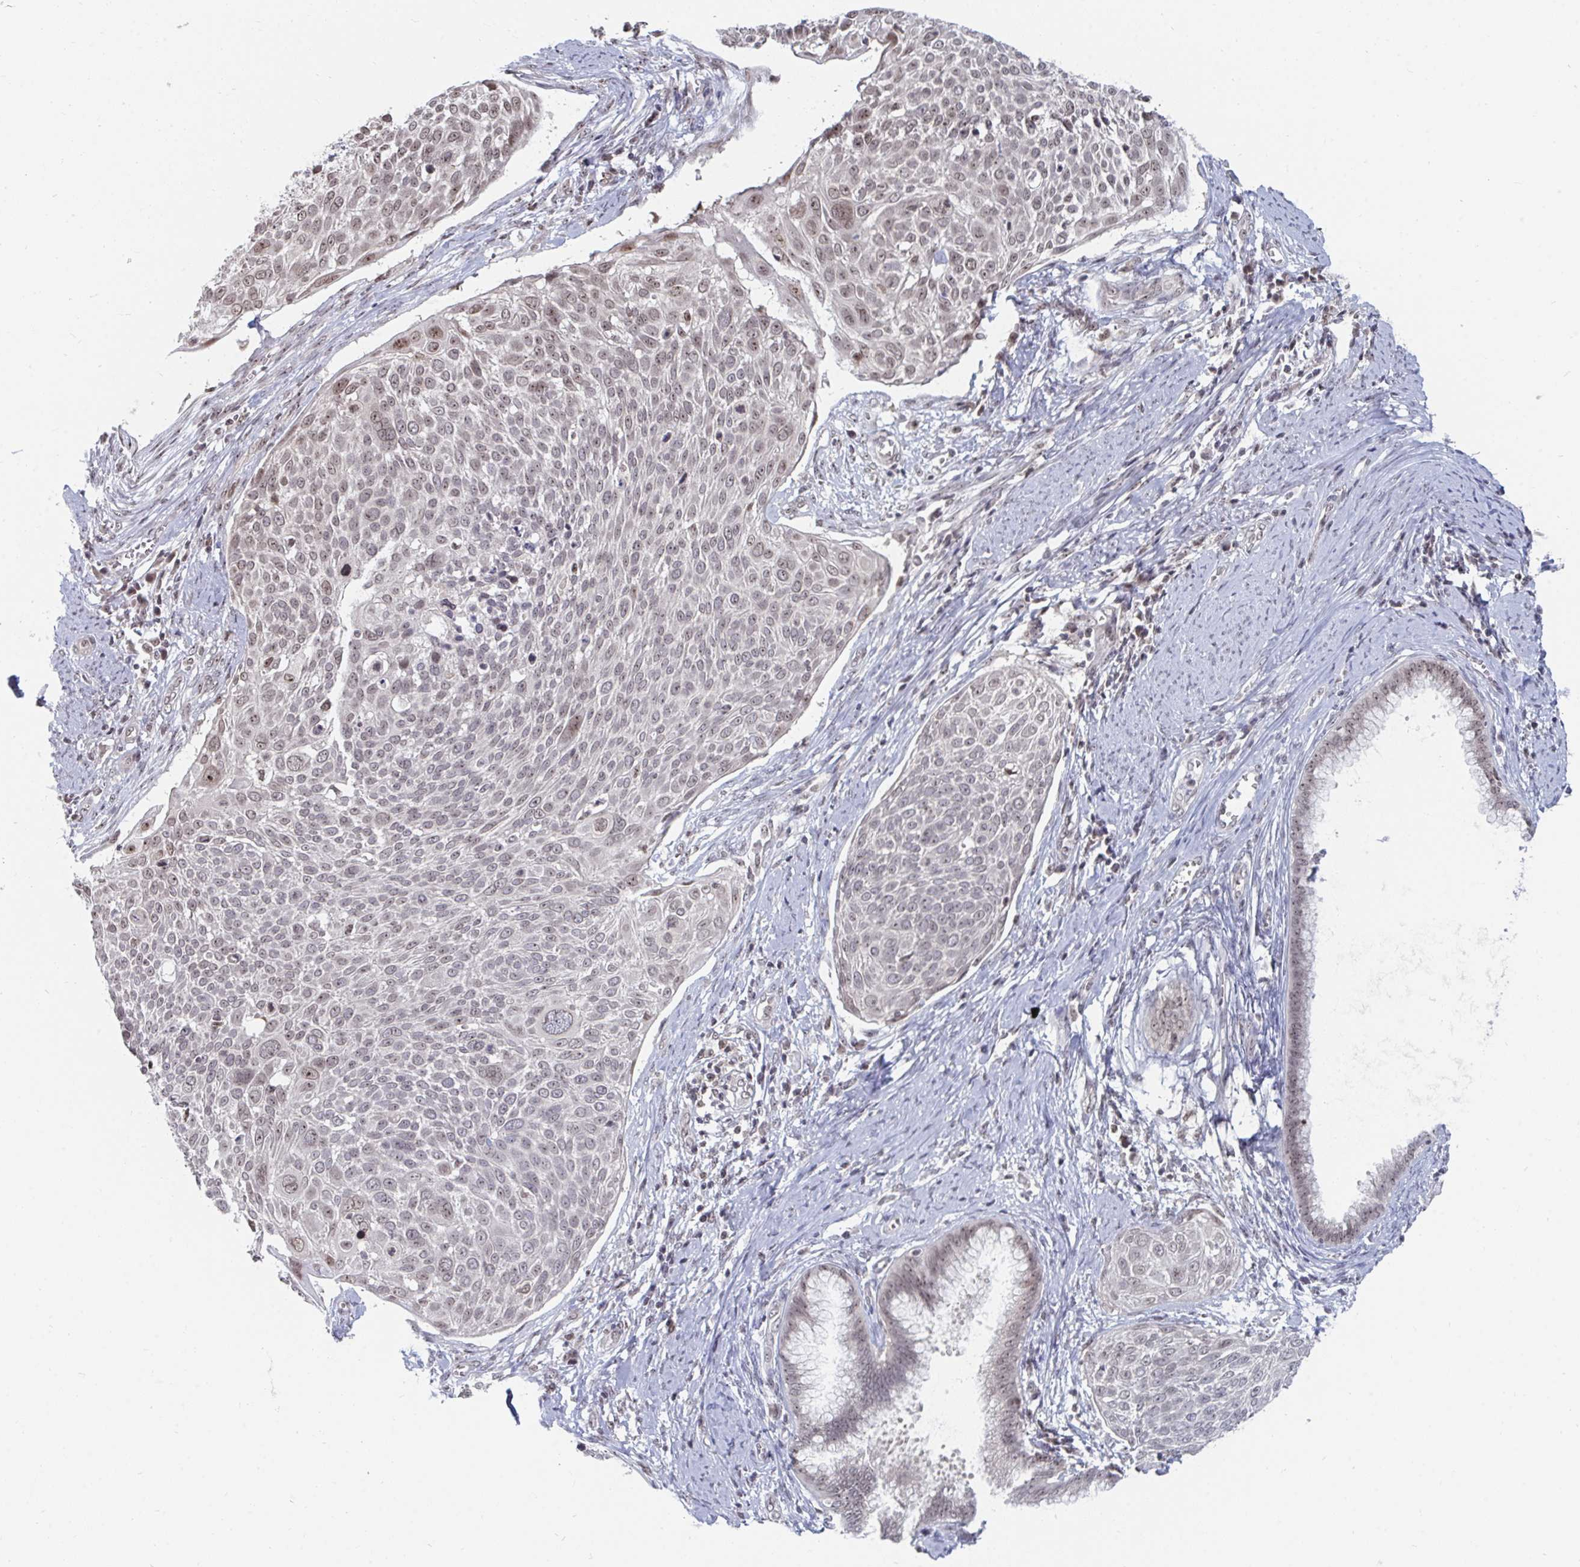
{"staining": {"intensity": "weak", "quantity": "<25%", "location": "nuclear"}, "tissue": "cervical cancer", "cell_type": "Tumor cells", "image_type": "cancer", "snomed": [{"axis": "morphology", "description": "Squamous cell carcinoma, NOS"}, {"axis": "topography", "description": "Cervix"}], "caption": "This is an immunohistochemistry histopathology image of cervical squamous cell carcinoma. There is no positivity in tumor cells.", "gene": "TRIP12", "patient": {"sex": "female", "age": 39}}